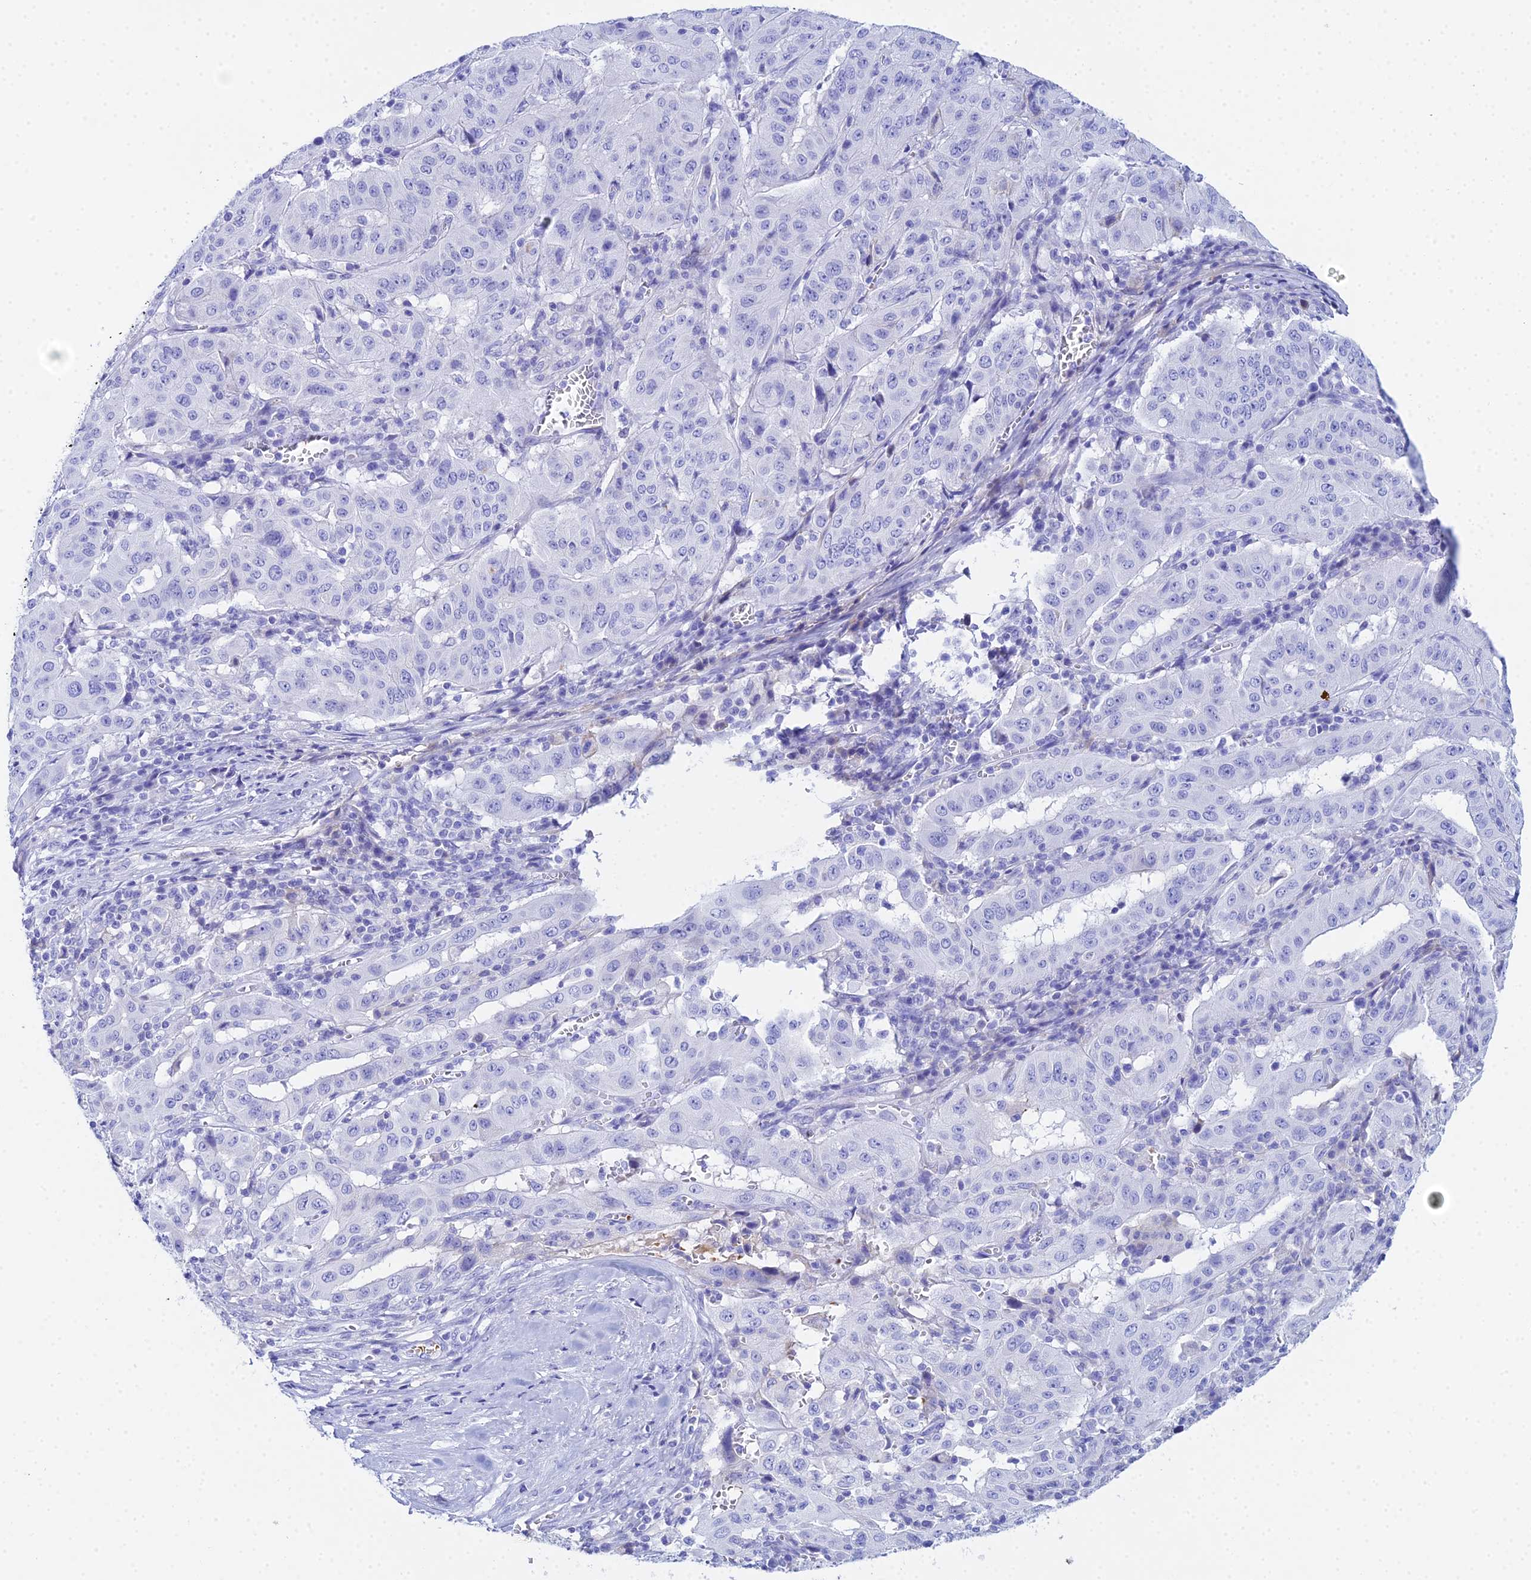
{"staining": {"intensity": "negative", "quantity": "none", "location": "none"}, "tissue": "pancreatic cancer", "cell_type": "Tumor cells", "image_type": "cancer", "snomed": [{"axis": "morphology", "description": "Adenocarcinoma, NOS"}, {"axis": "topography", "description": "Pancreas"}], "caption": "Pancreatic cancer stained for a protein using immunohistochemistry (IHC) displays no expression tumor cells.", "gene": "CELA3A", "patient": {"sex": "male", "age": 63}}